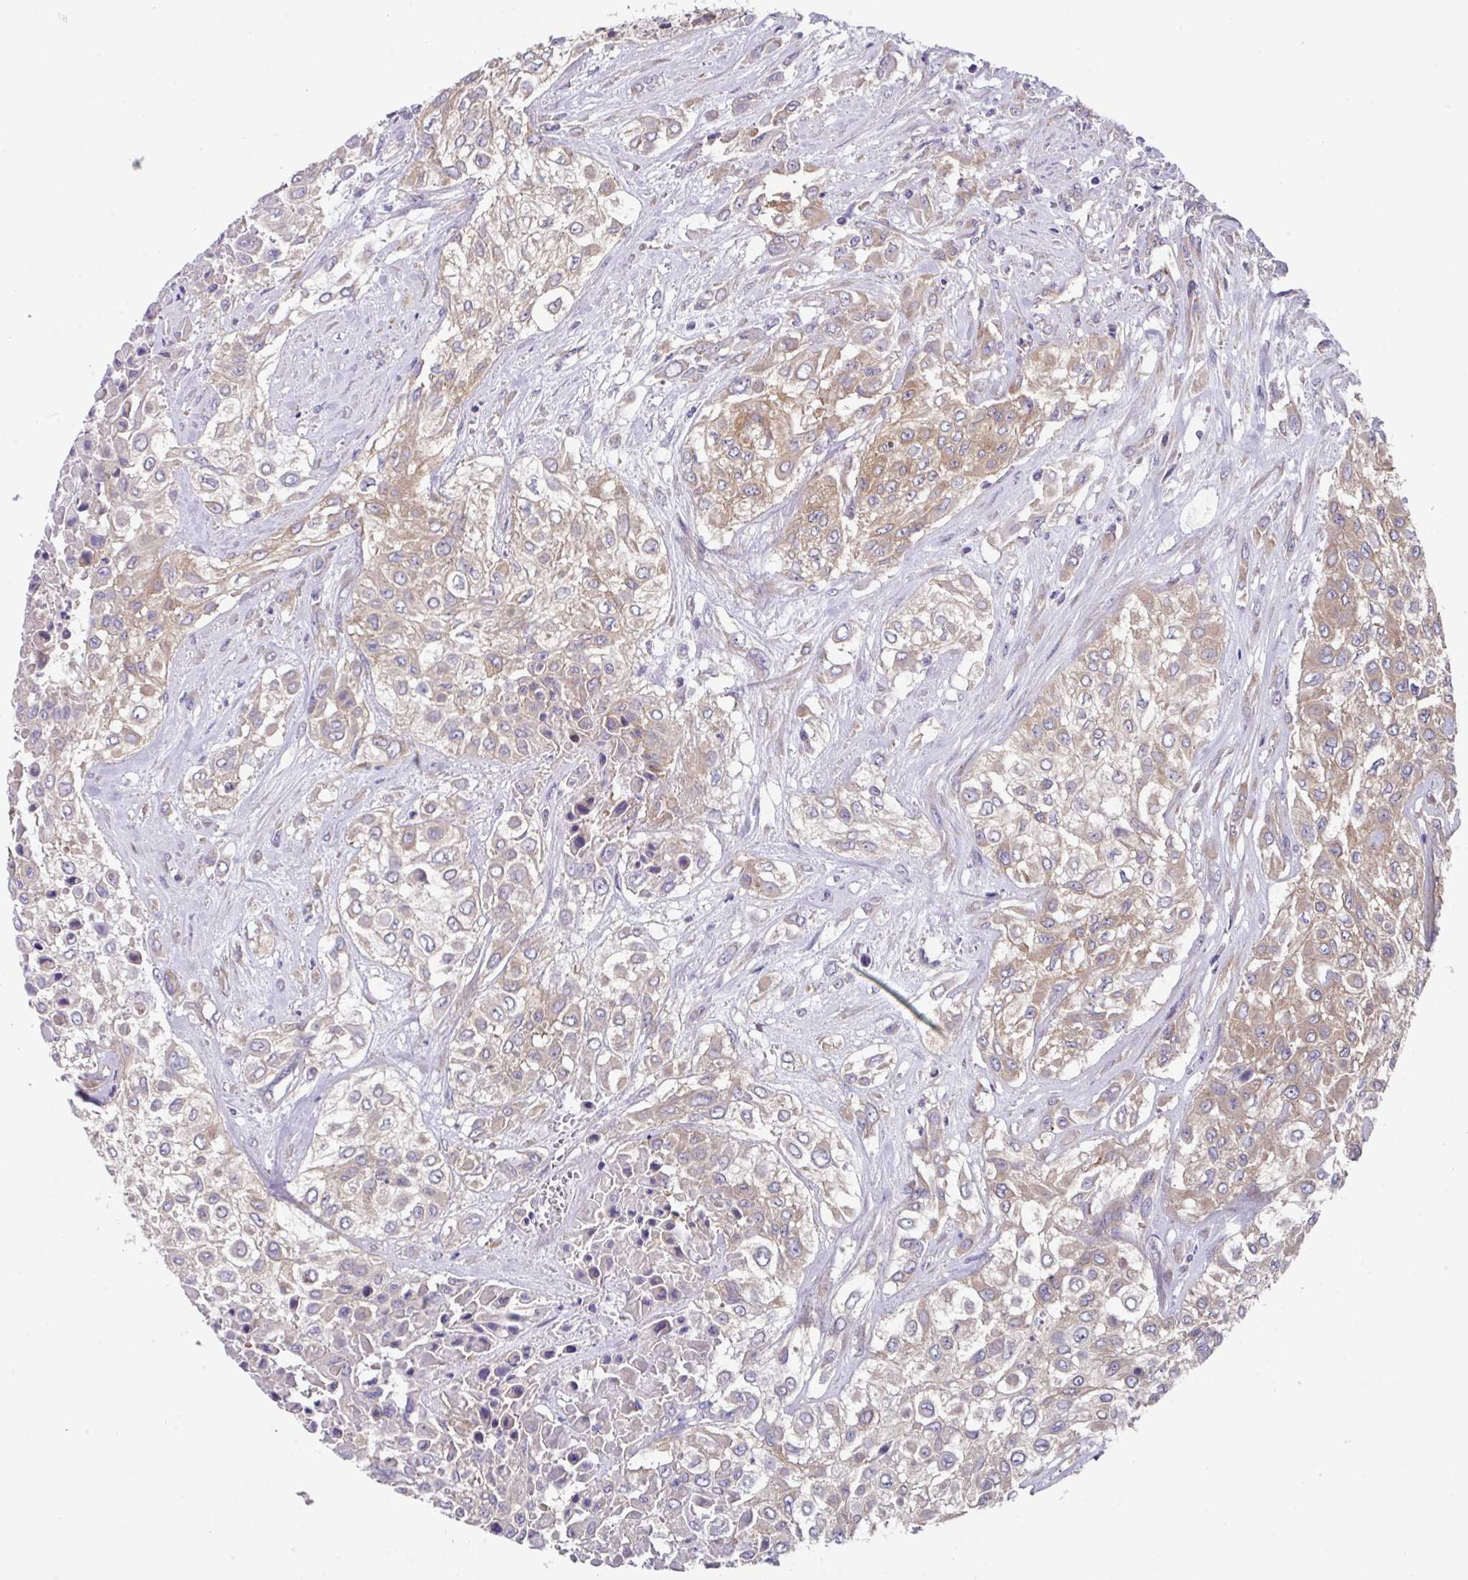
{"staining": {"intensity": "moderate", "quantity": "25%-75%", "location": "cytoplasmic/membranous"}, "tissue": "urothelial cancer", "cell_type": "Tumor cells", "image_type": "cancer", "snomed": [{"axis": "morphology", "description": "Urothelial carcinoma, High grade"}, {"axis": "topography", "description": "Urinary bladder"}], "caption": "A medium amount of moderate cytoplasmic/membranous expression is present in approximately 25%-75% of tumor cells in urothelial cancer tissue.", "gene": "EIF4B", "patient": {"sex": "male", "age": 57}}